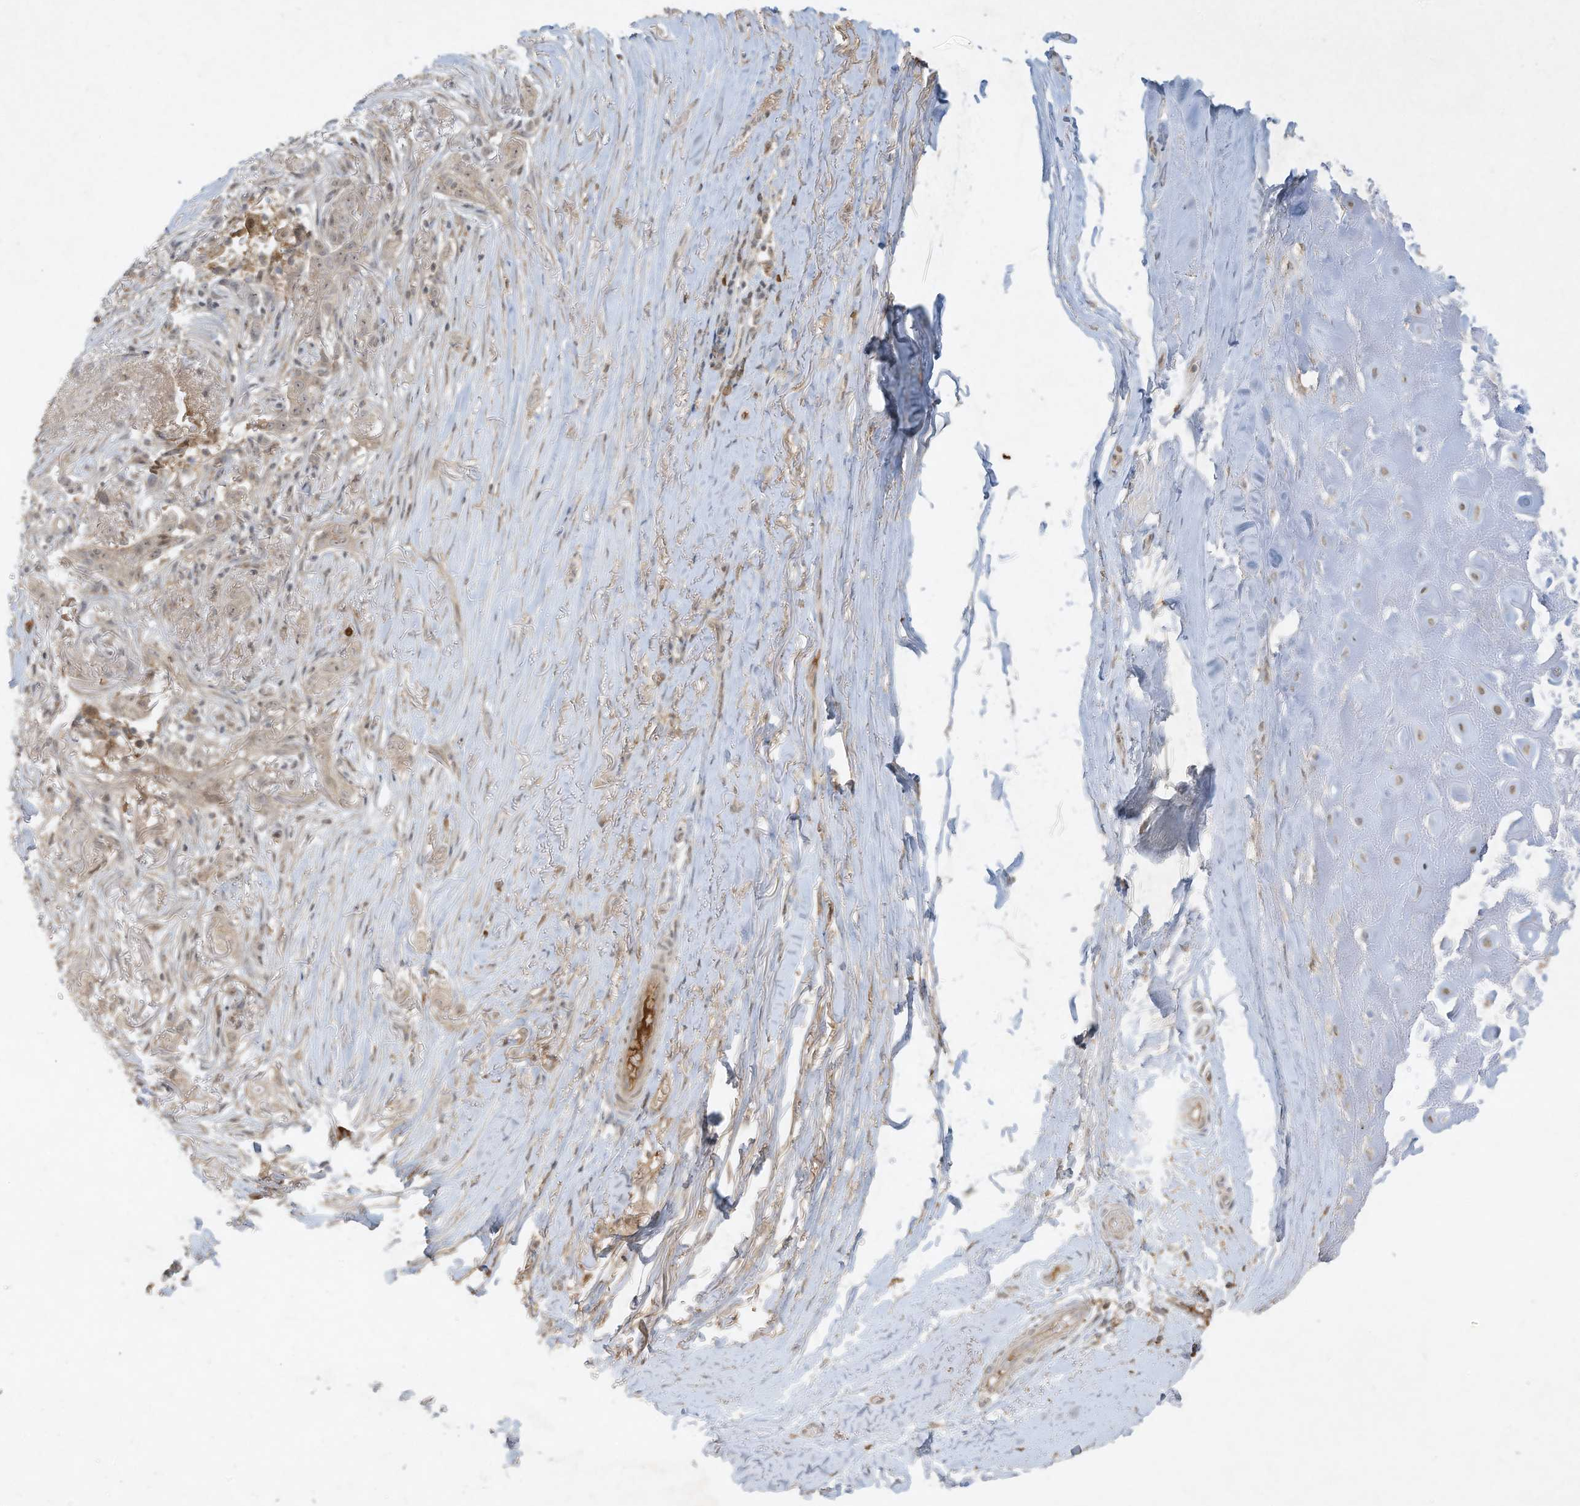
{"staining": {"intensity": "weak", "quantity": ">75%", "location": "cytoplasmic/membranous"}, "tissue": "adipose tissue", "cell_type": "Adipocytes", "image_type": "normal", "snomed": [{"axis": "morphology", "description": "Normal tissue, NOS"}, {"axis": "morphology", "description": "Basal cell carcinoma"}, {"axis": "topography", "description": "Skin"}], "caption": "Weak cytoplasmic/membranous positivity for a protein is present in approximately >75% of adipocytes of normal adipose tissue using IHC.", "gene": "FETUB", "patient": {"sex": "female", "age": 89}}